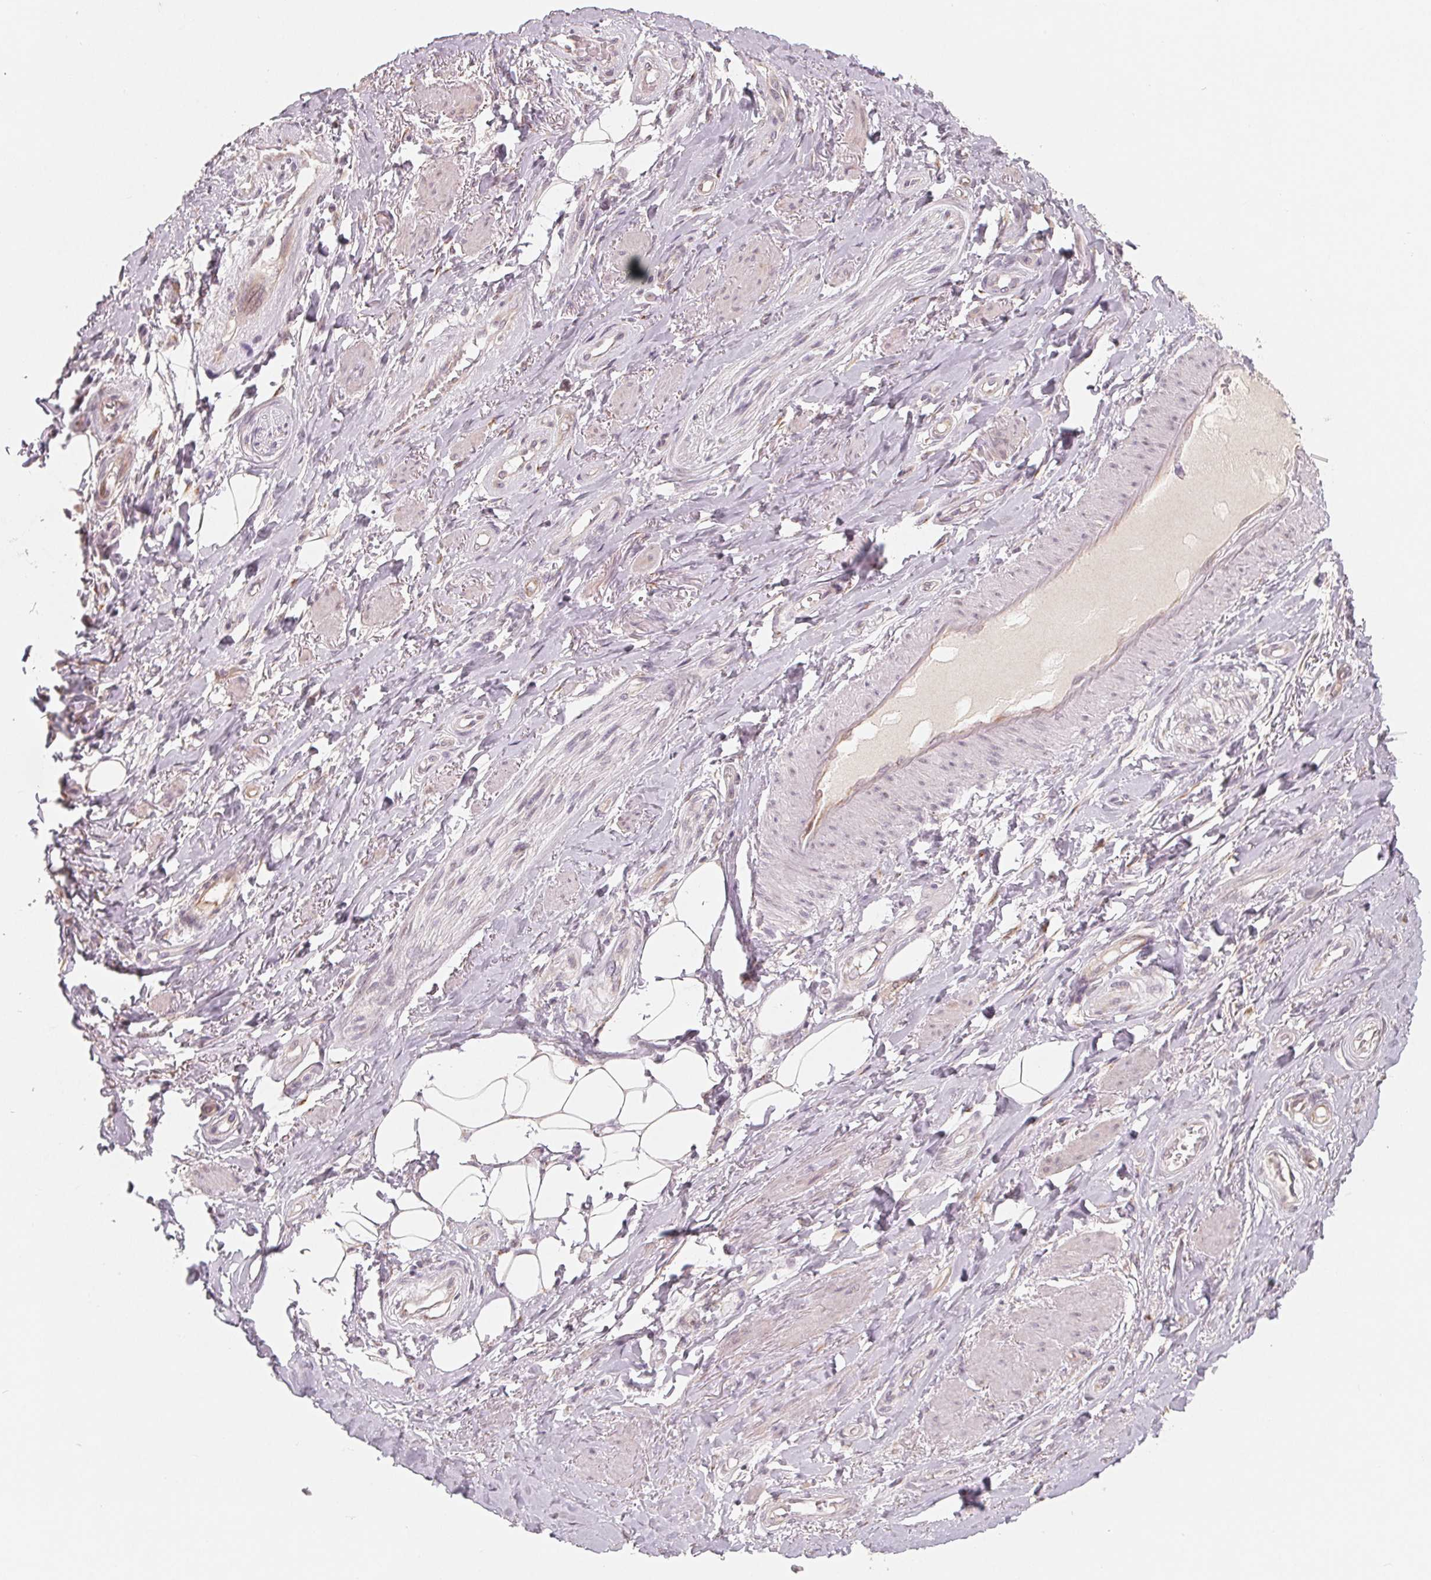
{"staining": {"intensity": "weak", "quantity": "25%-75%", "location": "cytoplasmic/membranous"}, "tissue": "adipose tissue", "cell_type": "Adipocytes", "image_type": "normal", "snomed": [{"axis": "morphology", "description": "Normal tissue, NOS"}, {"axis": "topography", "description": "Anal"}, {"axis": "topography", "description": "Peripheral nerve tissue"}], "caption": "This photomicrograph demonstrates IHC staining of unremarkable adipose tissue, with low weak cytoplasmic/membranous expression in approximately 25%-75% of adipocytes.", "gene": "TMSB15B", "patient": {"sex": "male", "age": 53}}